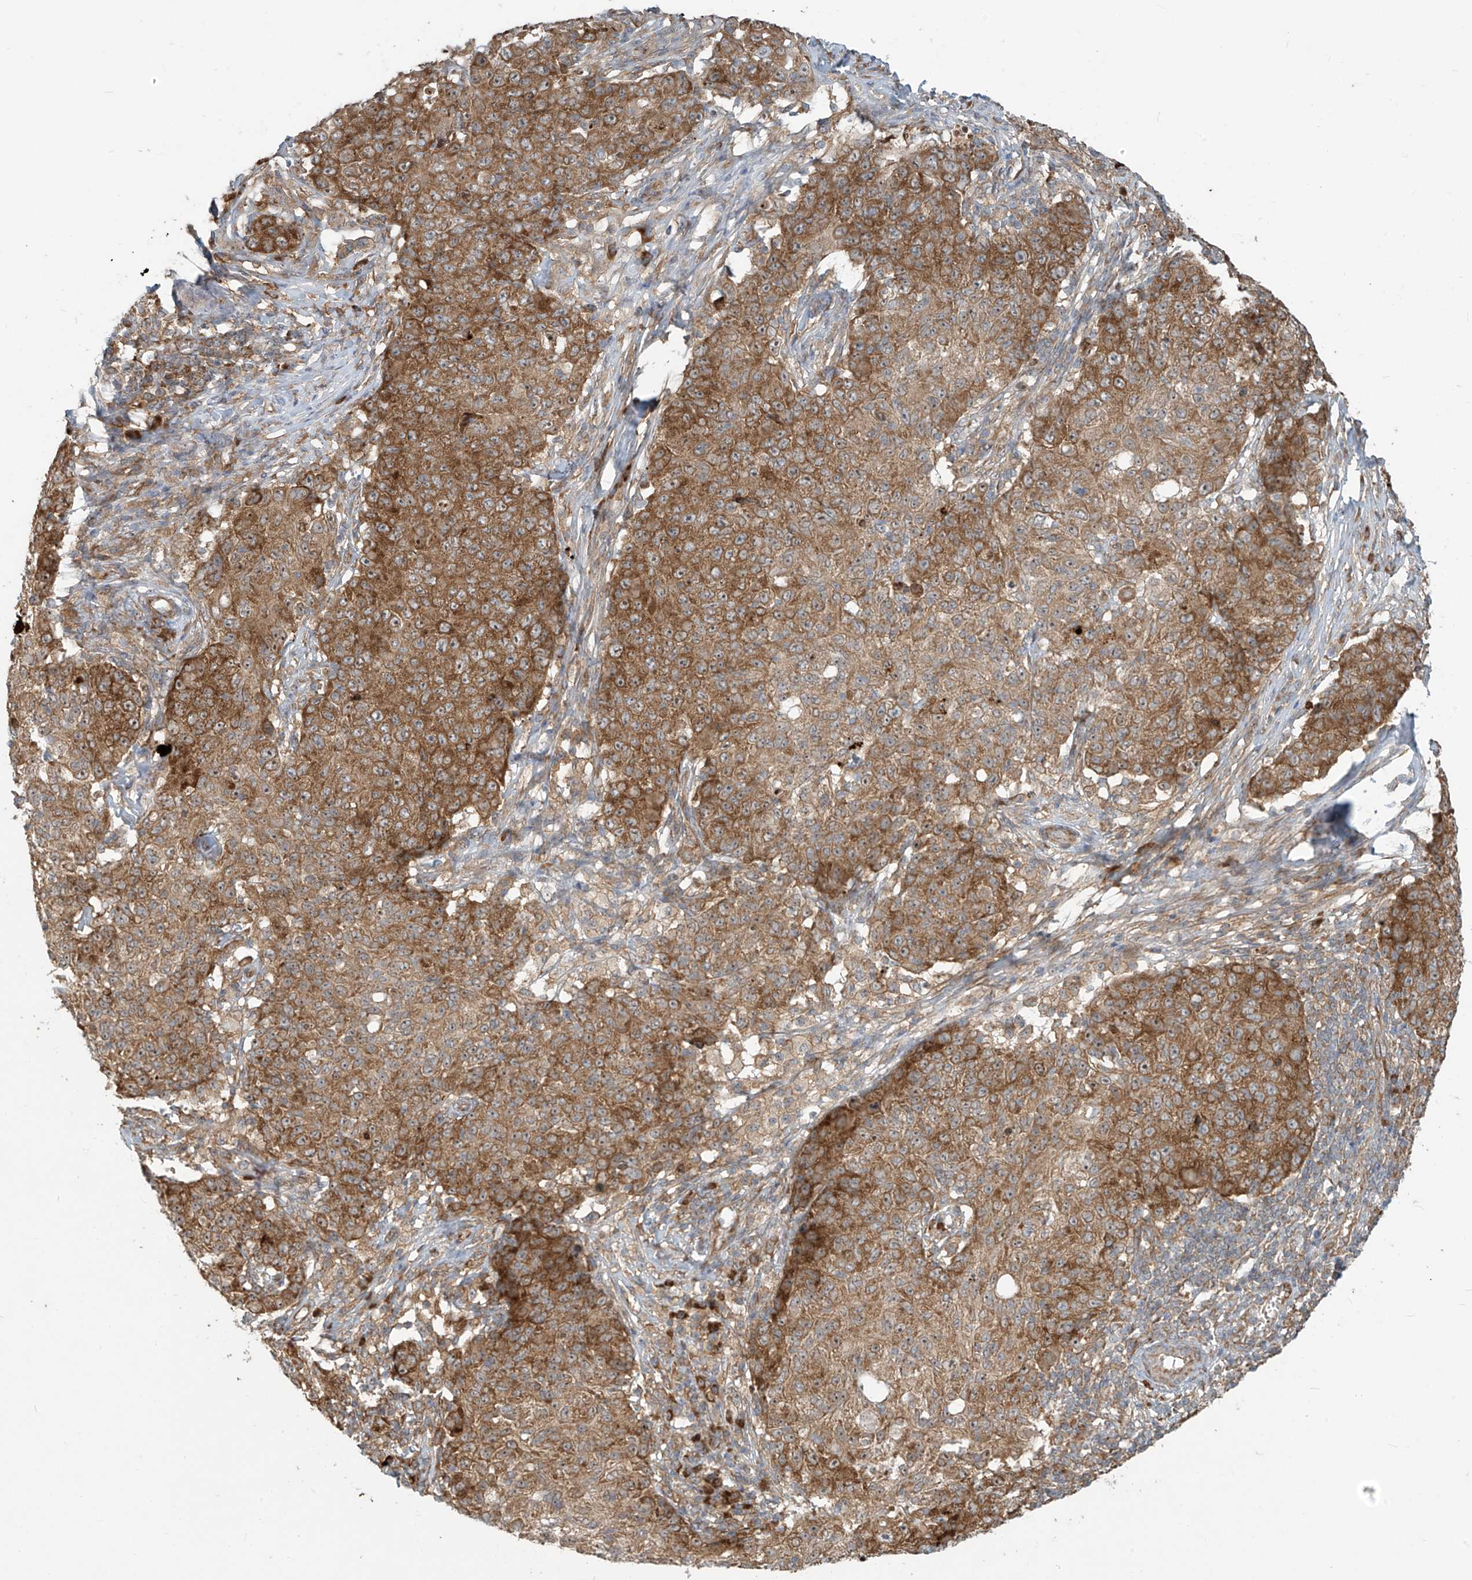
{"staining": {"intensity": "moderate", "quantity": ">75%", "location": "cytoplasmic/membranous,nuclear"}, "tissue": "ovarian cancer", "cell_type": "Tumor cells", "image_type": "cancer", "snomed": [{"axis": "morphology", "description": "Carcinoma, endometroid"}, {"axis": "topography", "description": "Ovary"}], "caption": "Human endometroid carcinoma (ovarian) stained for a protein (brown) displays moderate cytoplasmic/membranous and nuclear positive staining in approximately >75% of tumor cells.", "gene": "KATNIP", "patient": {"sex": "female", "age": 42}}